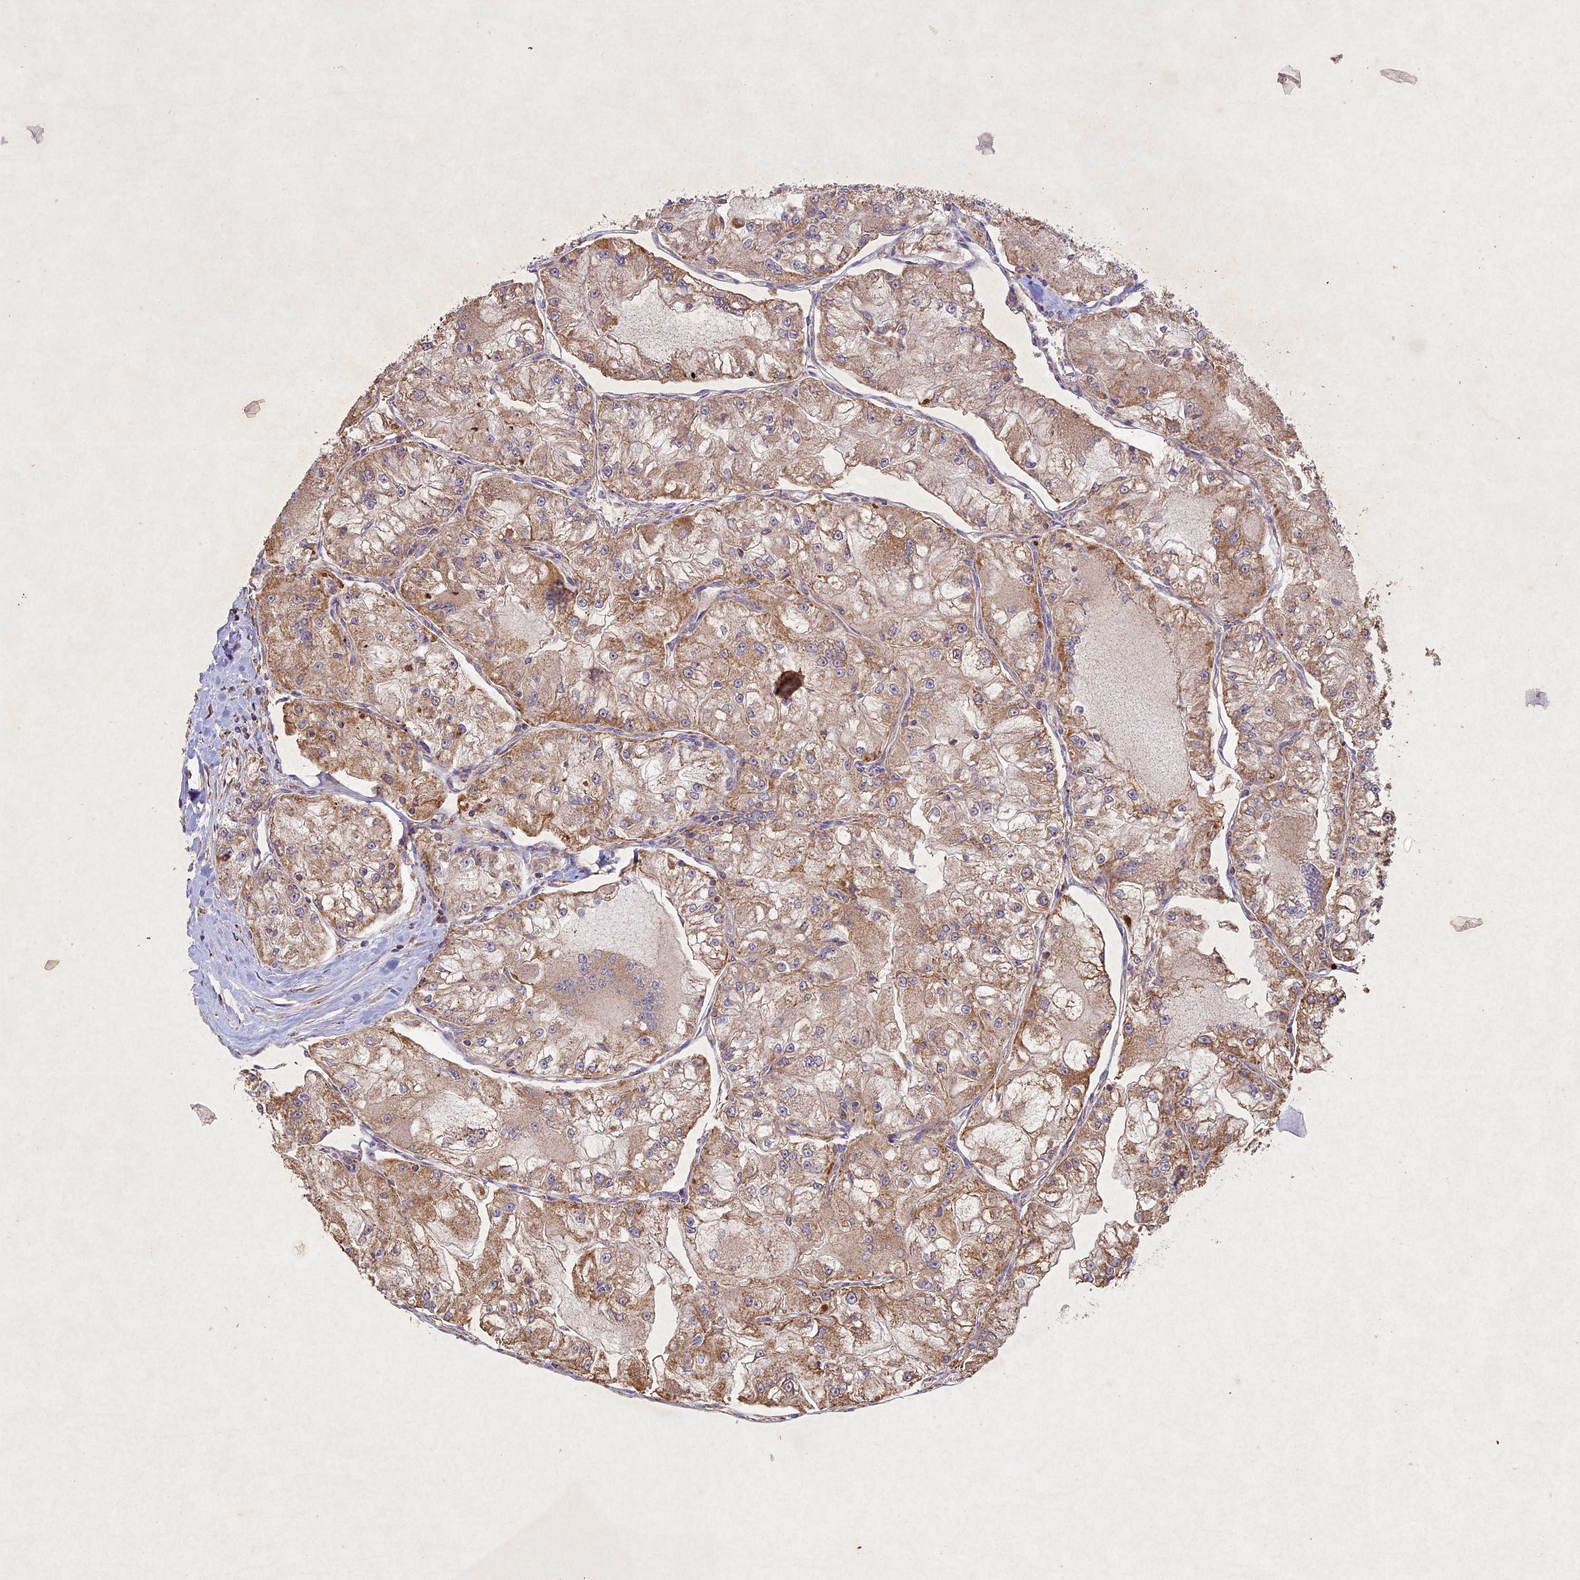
{"staining": {"intensity": "moderate", "quantity": "25%-75%", "location": "cytoplasmic/membranous"}, "tissue": "renal cancer", "cell_type": "Tumor cells", "image_type": "cancer", "snomed": [{"axis": "morphology", "description": "Adenocarcinoma, NOS"}, {"axis": "topography", "description": "Kidney"}], "caption": "Moderate cytoplasmic/membranous positivity is appreciated in approximately 25%-75% of tumor cells in renal cancer.", "gene": "CIAO2B", "patient": {"sex": "female", "age": 72}}